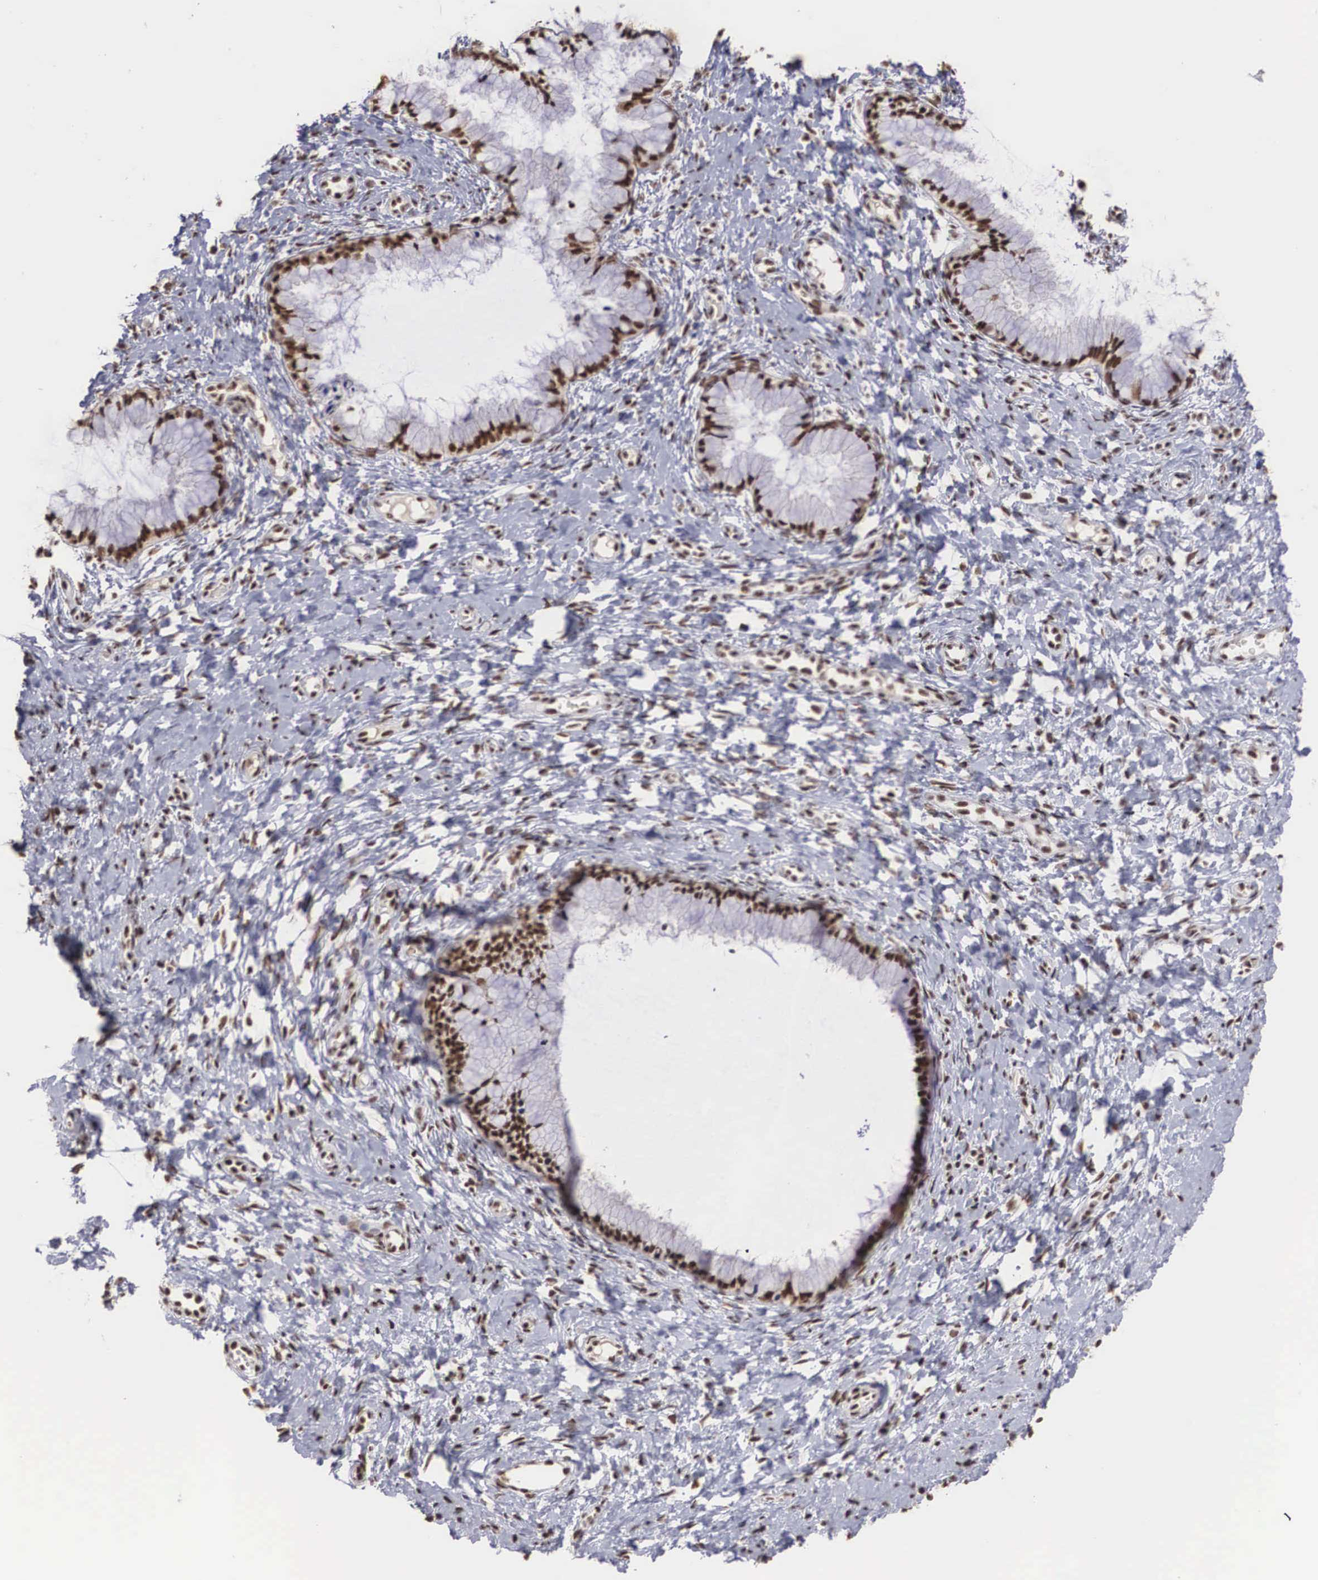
{"staining": {"intensity": "strong", "quantity": ">75%", "location": "nuclear"}, "tissue": "cervix", "cell_type": "Glandular cells", "image_type": "normal", "snomed": [{"axis": "morphology", "description": "Normal tissue, NOS"}, {"axis": "topography", "description": "Cervix"}], "caption": "Protein staining demonstrates strong nuclear positivity in approximately >75% of glandular cells in benign cervix.", "gene": "HTATSF1", "patient": {"sex": "female", "age": 53}}